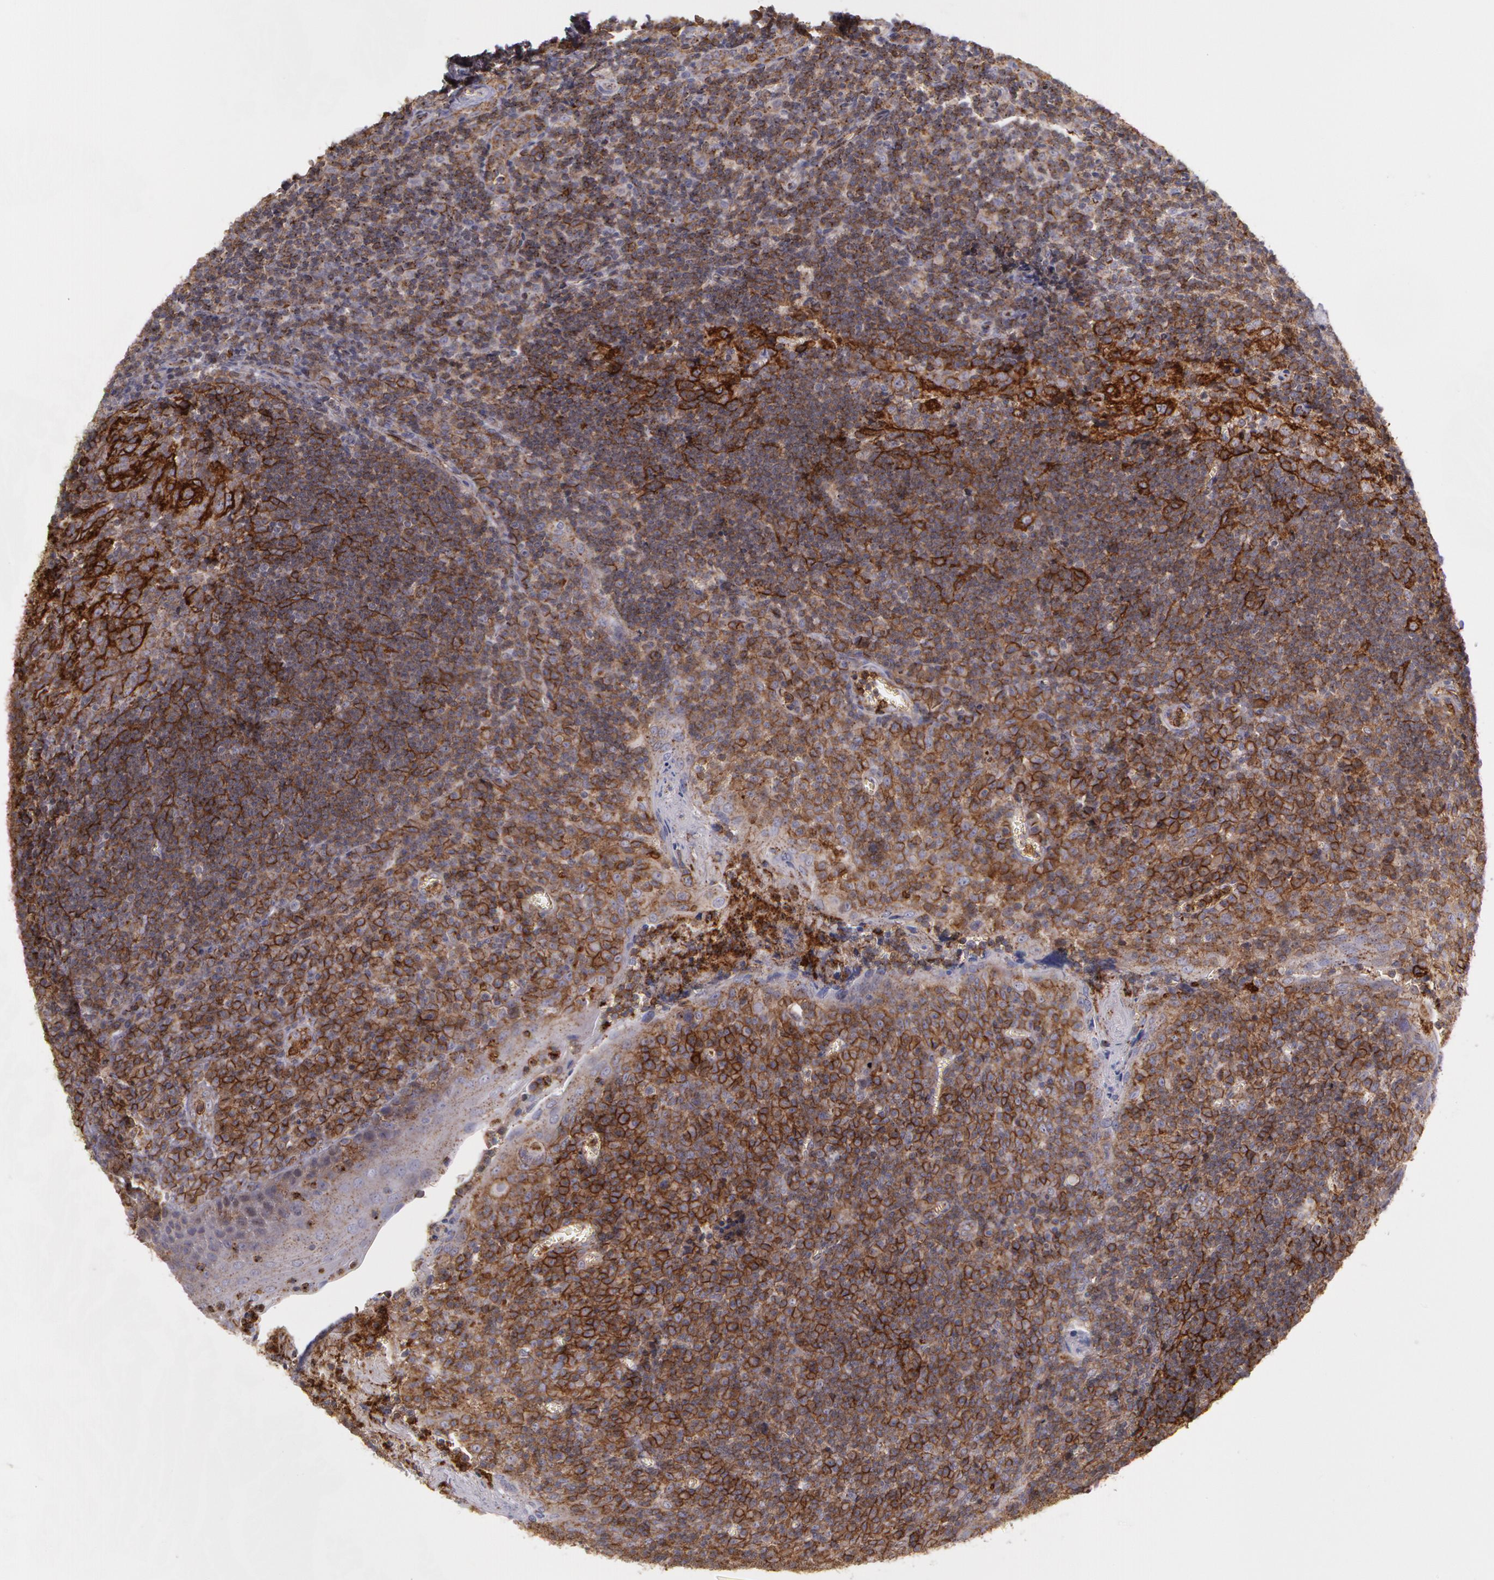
{"staining": {"intensity": "strong", "quantity": ">75%", "location": "cytoplasmic/membranous"}, "tissue": "tonsil", "cell_type": "Germinal center cells", "image_type": "normal", "snomed": [{"axis": "morphology", "description": "Normal tissue, NOS"}, {"axis": "topography", "description": "Tonsil"}], "caption": "Tonsil stained with DAB immunohistochemistry (IHC) shows high levels of strong cytoplasmic/membranous positivity in about >75% of germinal center cells.", "gene": "FLOT2", "patient": {"sex": "male", "age": 20}}